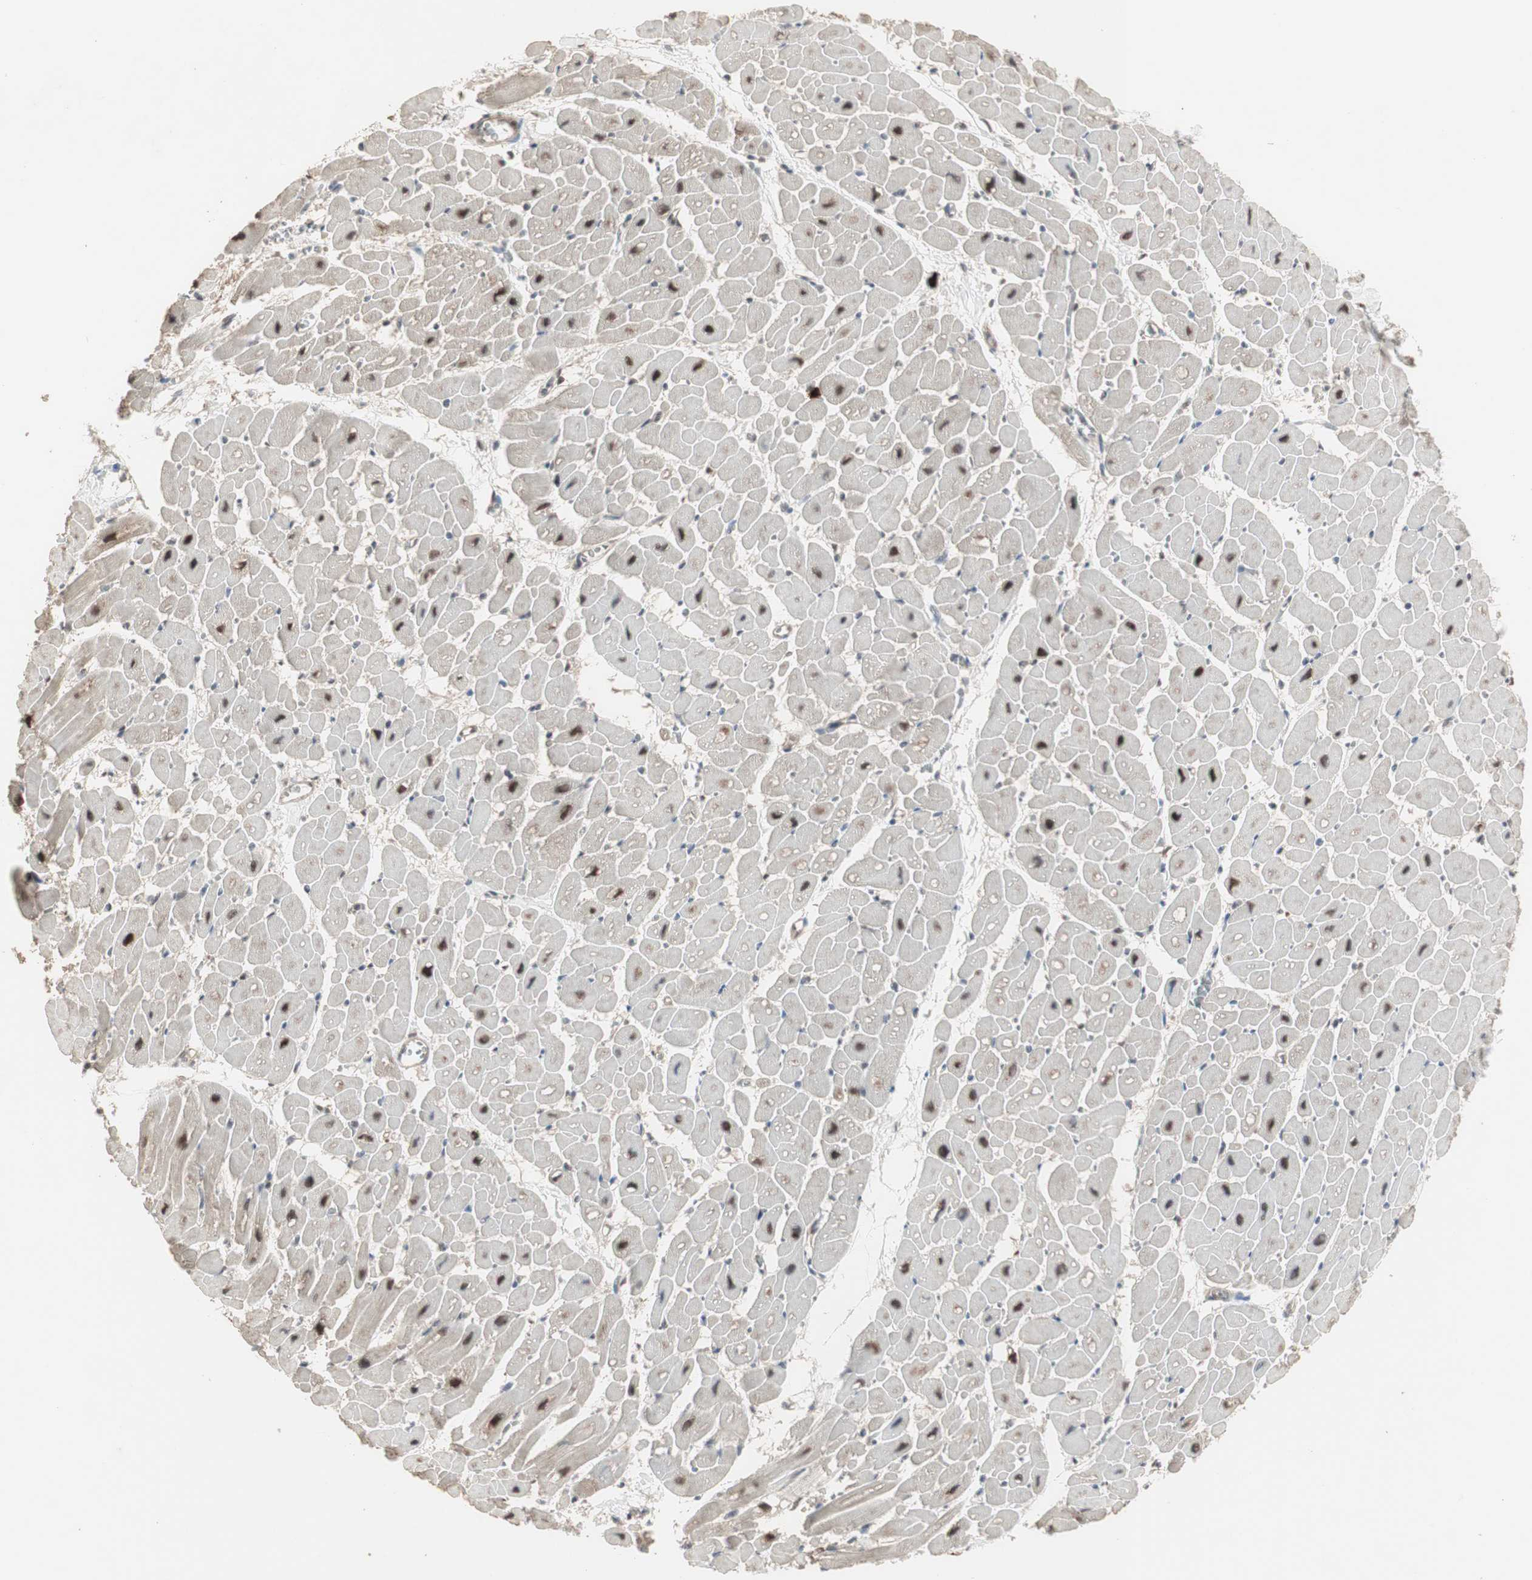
{"staining": {"intensity": "moderate", "quantity": "25%-75%", "location": "nuclear"}, "tissue": "heart muscle", "cell_type": "Cardiomyocytes", "image_type": "normal", "snomed": [{"axis": "morphology", "description": "Normal tissue, NOS"}, {"axis": "topography", "description": "Heart"}], "caption": "A medium amount of moderate nuclear expression is appreciated in about 25%-75% of cardiomyocytes in unremarkable heart muscle.", "gene": "ZHX2", "patient": {"sex": "male", "age": 45}}